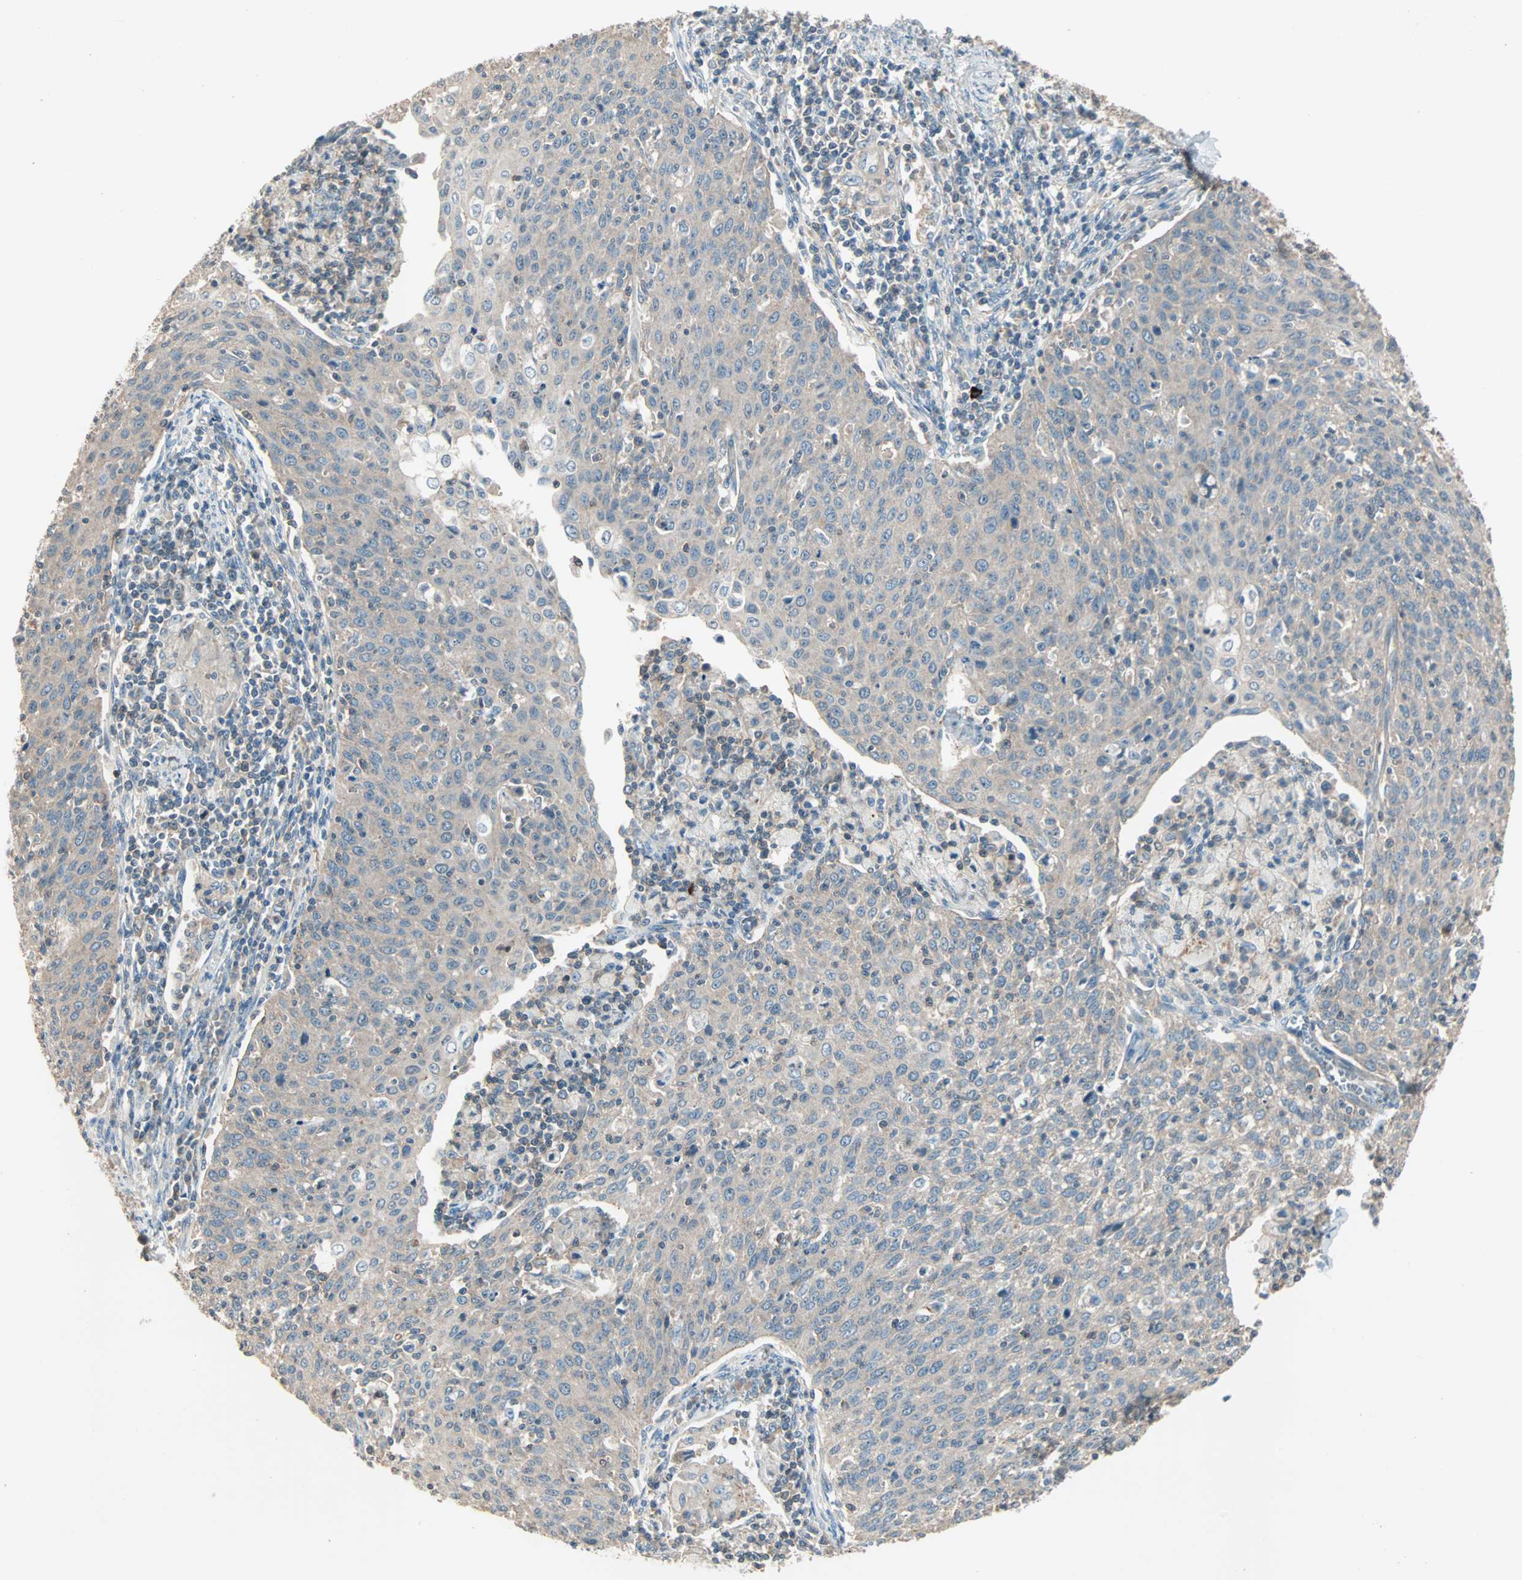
{"staining": {"intensity": "weak", "quantity": ">75%", "location": "cytoplasmic/membranous"}, "tissue": "cervical cancer", "cell_type": "Tumor cells", "image_type": "cancer", "snomed": [{"axis": "morphology", "description": "Squamous cell carcinoma, NOS"}, {"axis": "topography", "description": "Cervix"}], "caption": "An IHC micrograph of neoplastic tissue is shown. Protein staining in brown shows weak cytoplasmic/membranous positivity in cervical cancer (squamous cell carcinoma) within tumor cells.", "gene": "MAP3K21", "patient": {"sex": "female", "age": 38}}